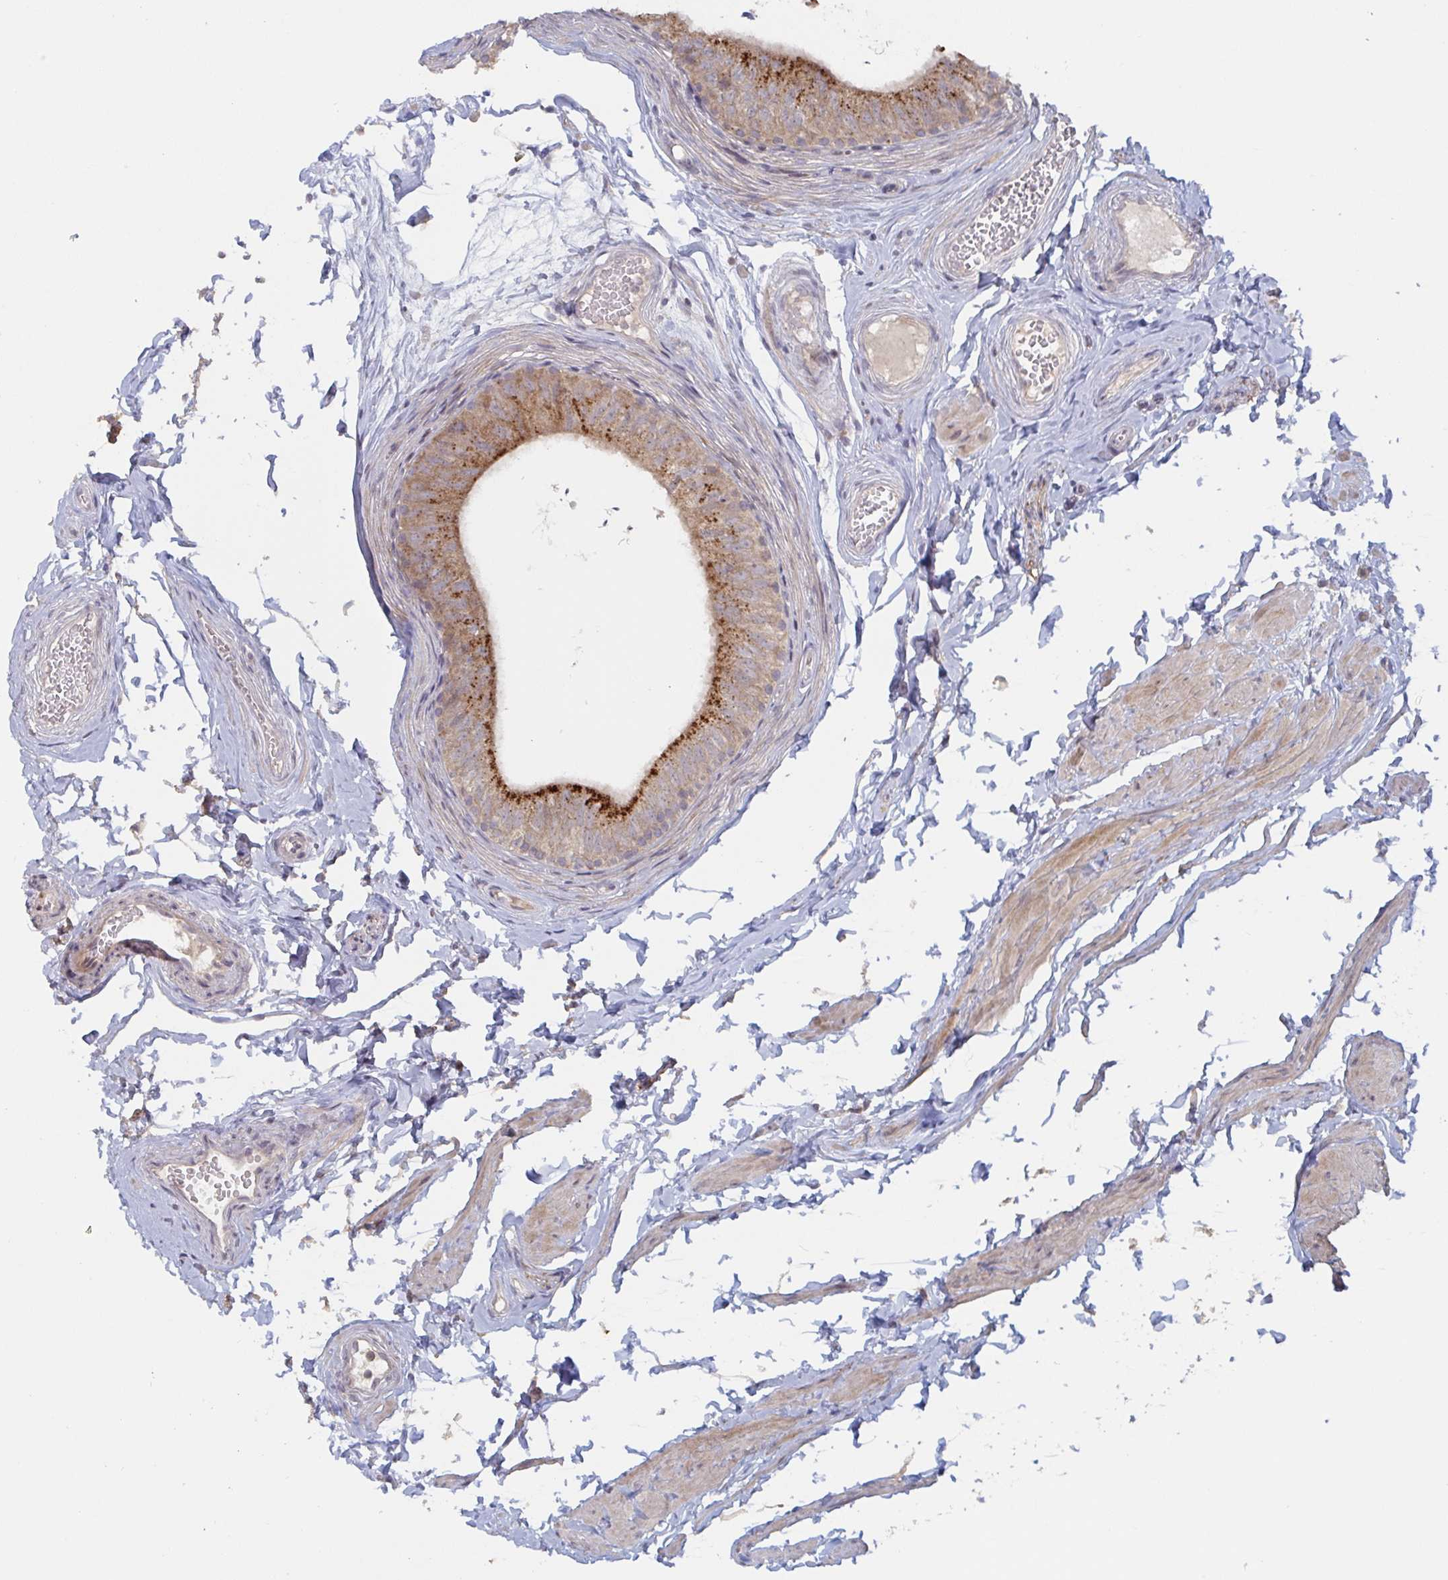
{"staining": {"intensity": "strong", "quantity": ">75%", "location": "cytoplasmic/membranous"}, "tissue": "epididymis", "cell_type": "Glandular cells", "image_type": "normal", "snomed": [{"axis": "morphology", "description": "Normal tissue, NOS"}, {"axis": "topography", "description": "Epididymis, spermatic cord, NOS"}, {"axis": "topography", "description": "Epididymis"}, {"axis": "topography", "description": "Peripheral nerve tissue"}], "caption": "A brown stain shows strong cytoplasmic/membranous positivity of a protein in glandular cells of normal epididymis.", "gene": "DCST1", "patient": {"sex": "male", "age": 29}}